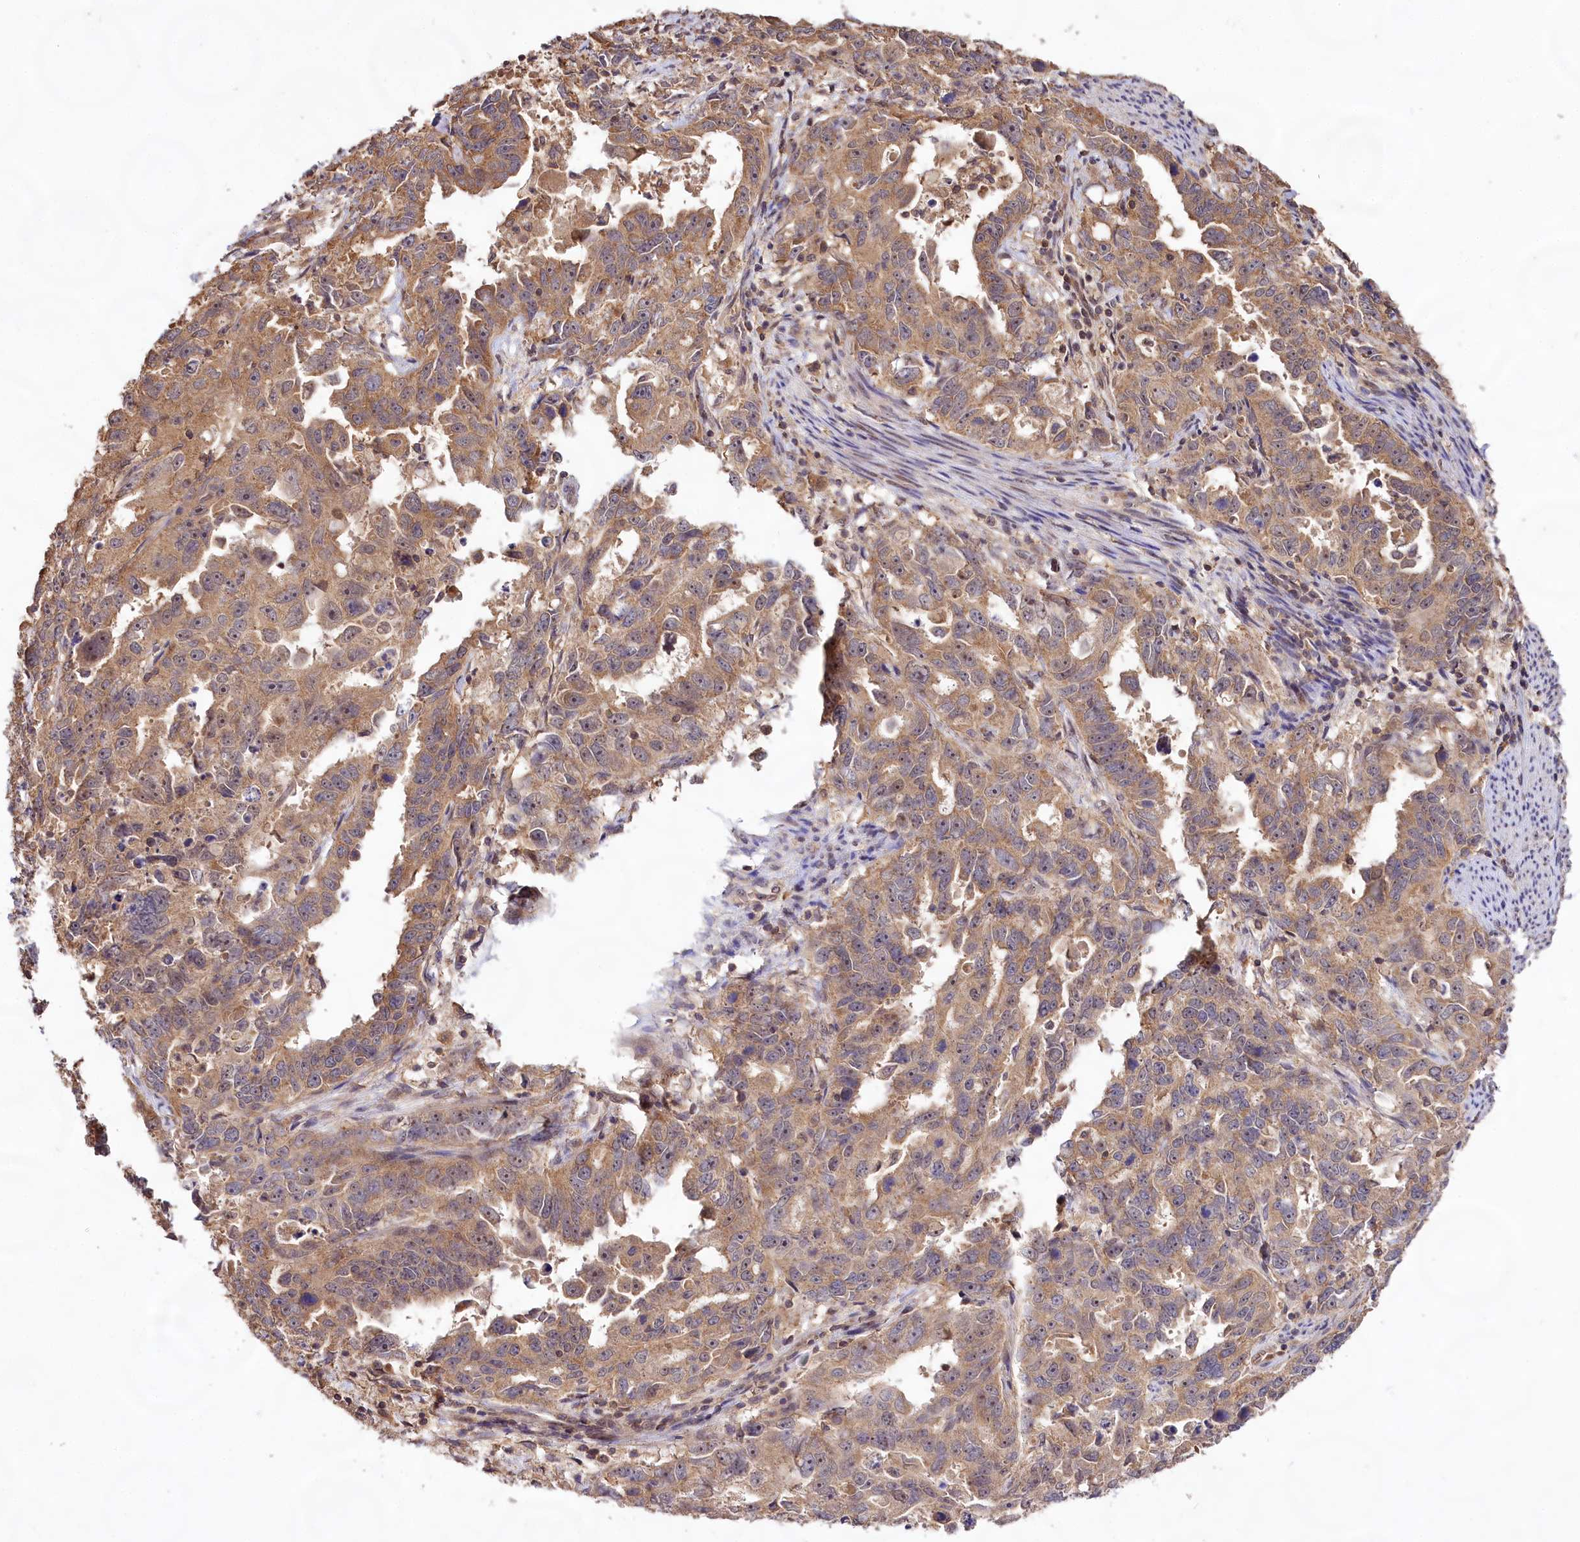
{"staining": {"intensity": "moderate", "quantity": ">75%", "location": "cytoplasmic/membranous,nuclear"}, "tissue": "endometrial cancer", "cell_type": "Tumor cells", "image_type": "cancer", "snomed": [{"axis": "morphology", "description": "Adenocarcinoma, NOS"}, {"axis": "topography", "description": "Endometrium"}], "caption": "DAB immunohistochemical staining of human endometrial cancer (adenocarcinoma) displays moderate cytoplasmic/membranous and nuclear protein positivity in about >75% of tumor cells.", "gene": "RRP8", "patient": {"sex": "female", "age": 65}}